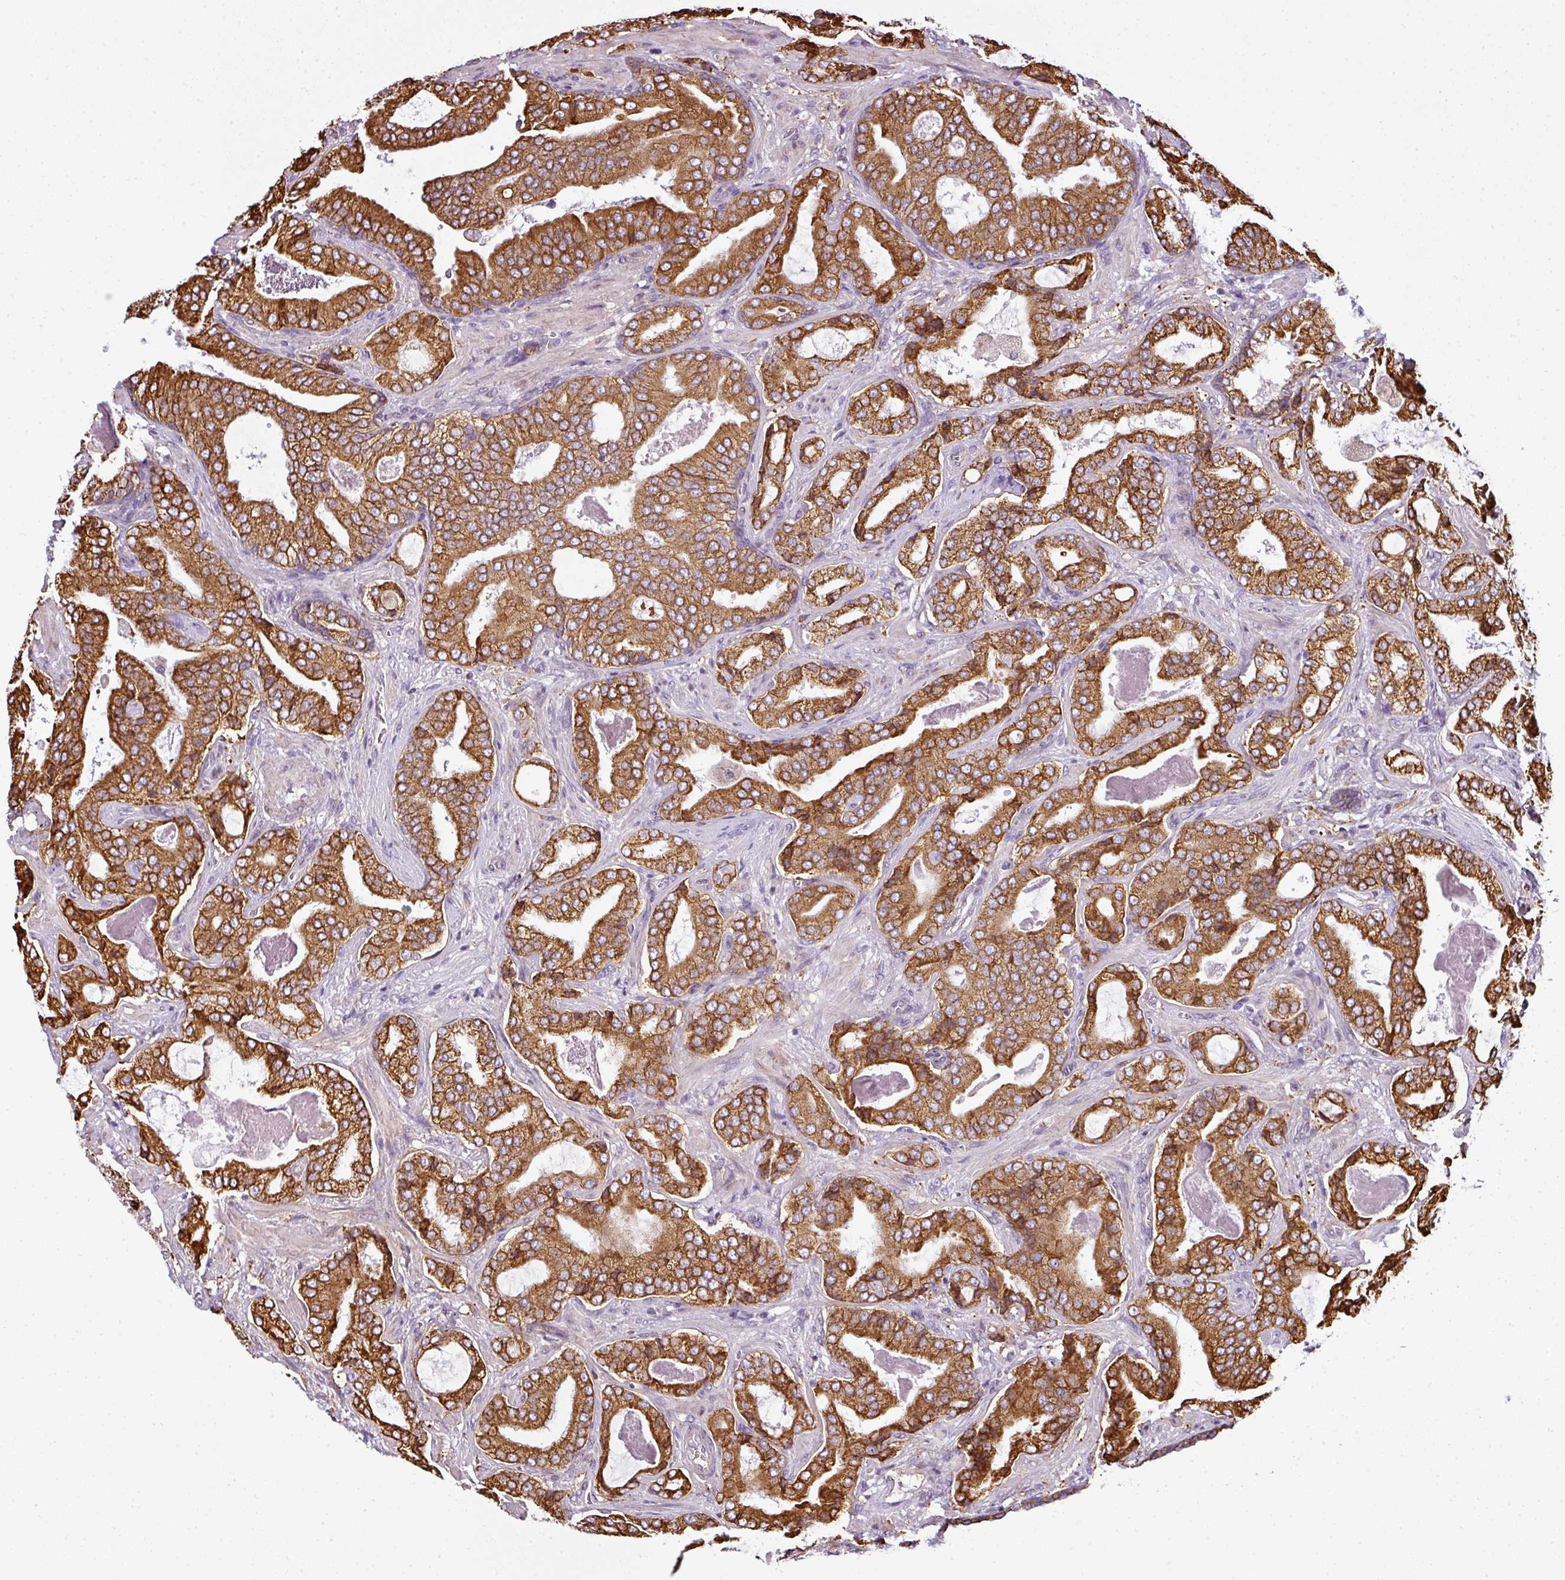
{"staining": {"intensity": "strong", "quantity": ">75%", "location": "cytoplasmic/membranous"}, "tissue": "prostate cancer", "cell_type": "Tumor cells", "image_type": "cancer", "snomed": [{"axis": "morphology", "description": "Adenocarcinoma, High grade"}, {"axis": "topography", "description": "Prostate"}], "caption": "The image demonstrates staining of prostate cancer (high-grade adenocarcinoma), revealing strong cytoplasmic/membranous protein staining (brown color) within tumor cells.", "gene": "ANKRD18A", "patient": {"sex": "male", "age": 68}}